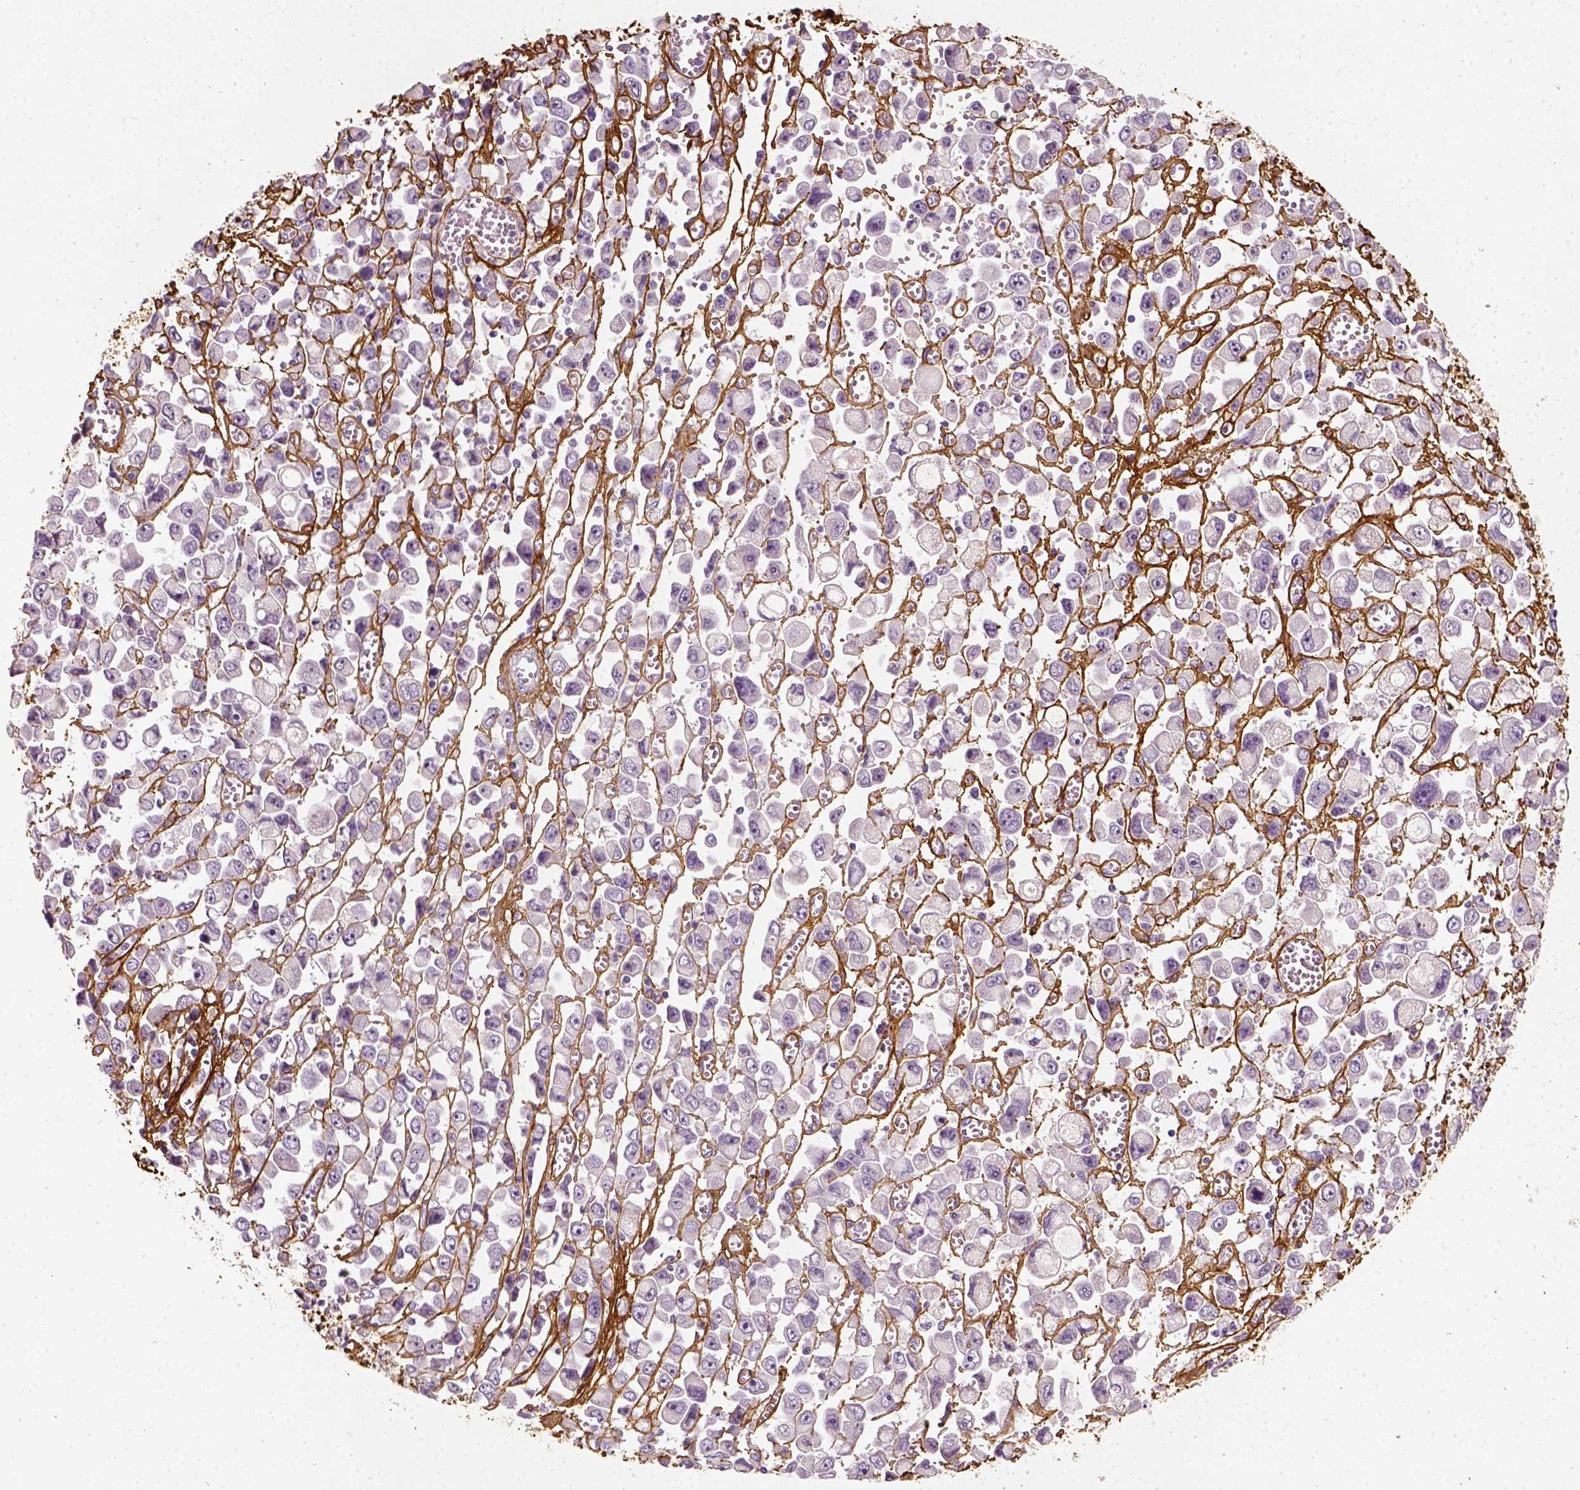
{"staining": {"intensity": "negative", "quantity": "none", "location": "none"}, "tissue": "stomach cancer", "cell_type": "Tumor cells", "image_type": "cancer", "snomed": [{"axis": "morphology", "description": "Adenocarcinoma, NOS"}, {"axis": "topography", "description": "Stomach, upper"}], "caption": "There is no significant positivity in tumor cells of adenocarcinoma (stomach). Nuclei are stained in blue.", "gene": "COL6A2", "patient": {"sex": "male", "age": 70}}